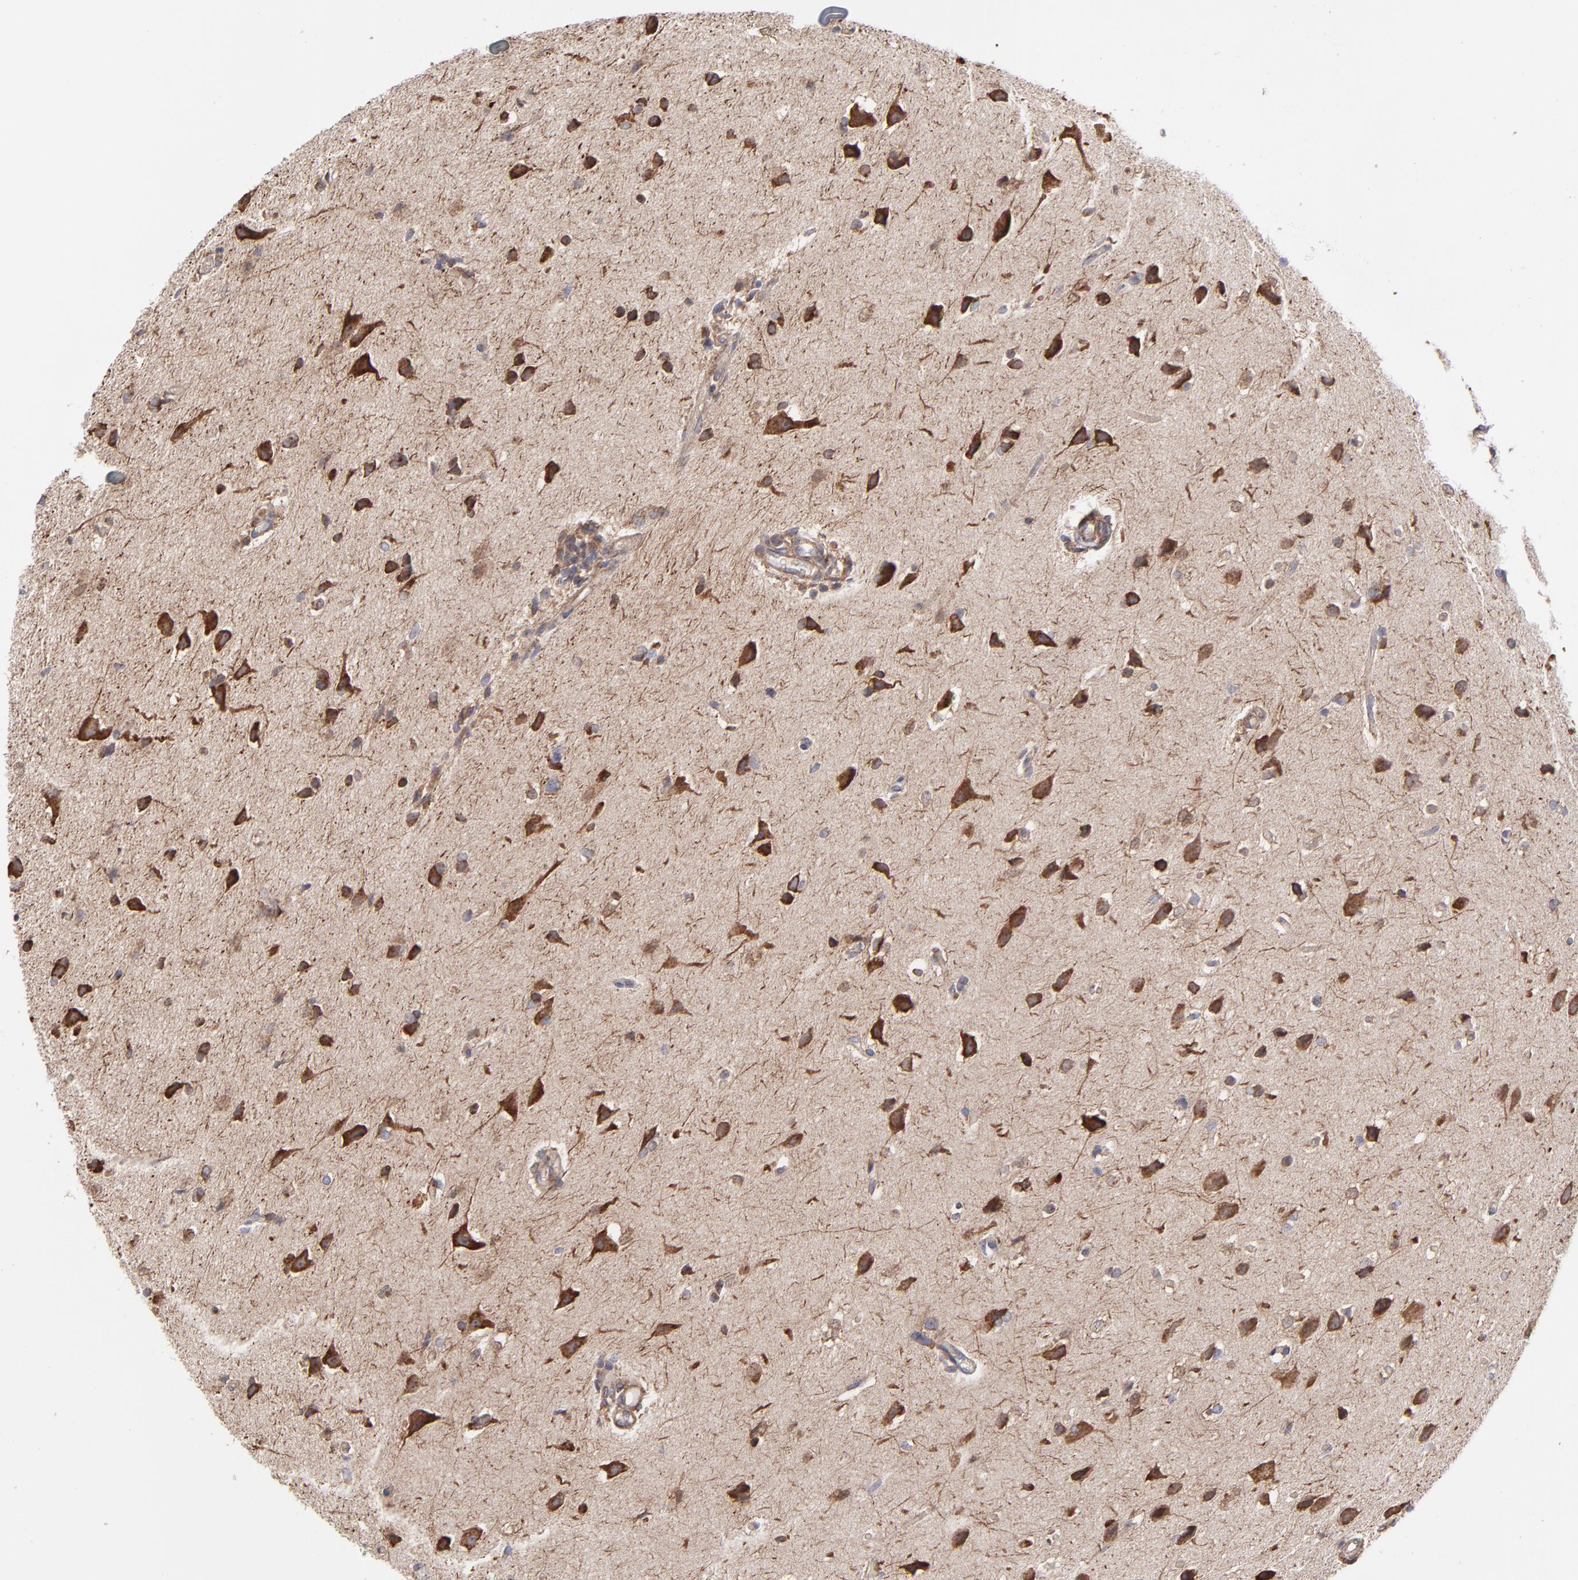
{"staining": {"intensity": "strong", "quantity": ">75%", "location": "cytoplasmic/membranous"}, "tissue": "glioma", "cell_type": "Tumor cells", "image_type": "cancer", "snomed": [{"axis": "morphology", "description": "Glioma, malignant, High grade"}, {"axis": "topography", "description": "Brain"}], "caption": "Approximately >75% of tumor cells in human malignant glioma (high-grade) show strong cytoplasmic/membranous protein expression as visualized by brown immunohistochemical staining.", "gene": "PFKM", "patient": {"sex": "male", "age": 68}}